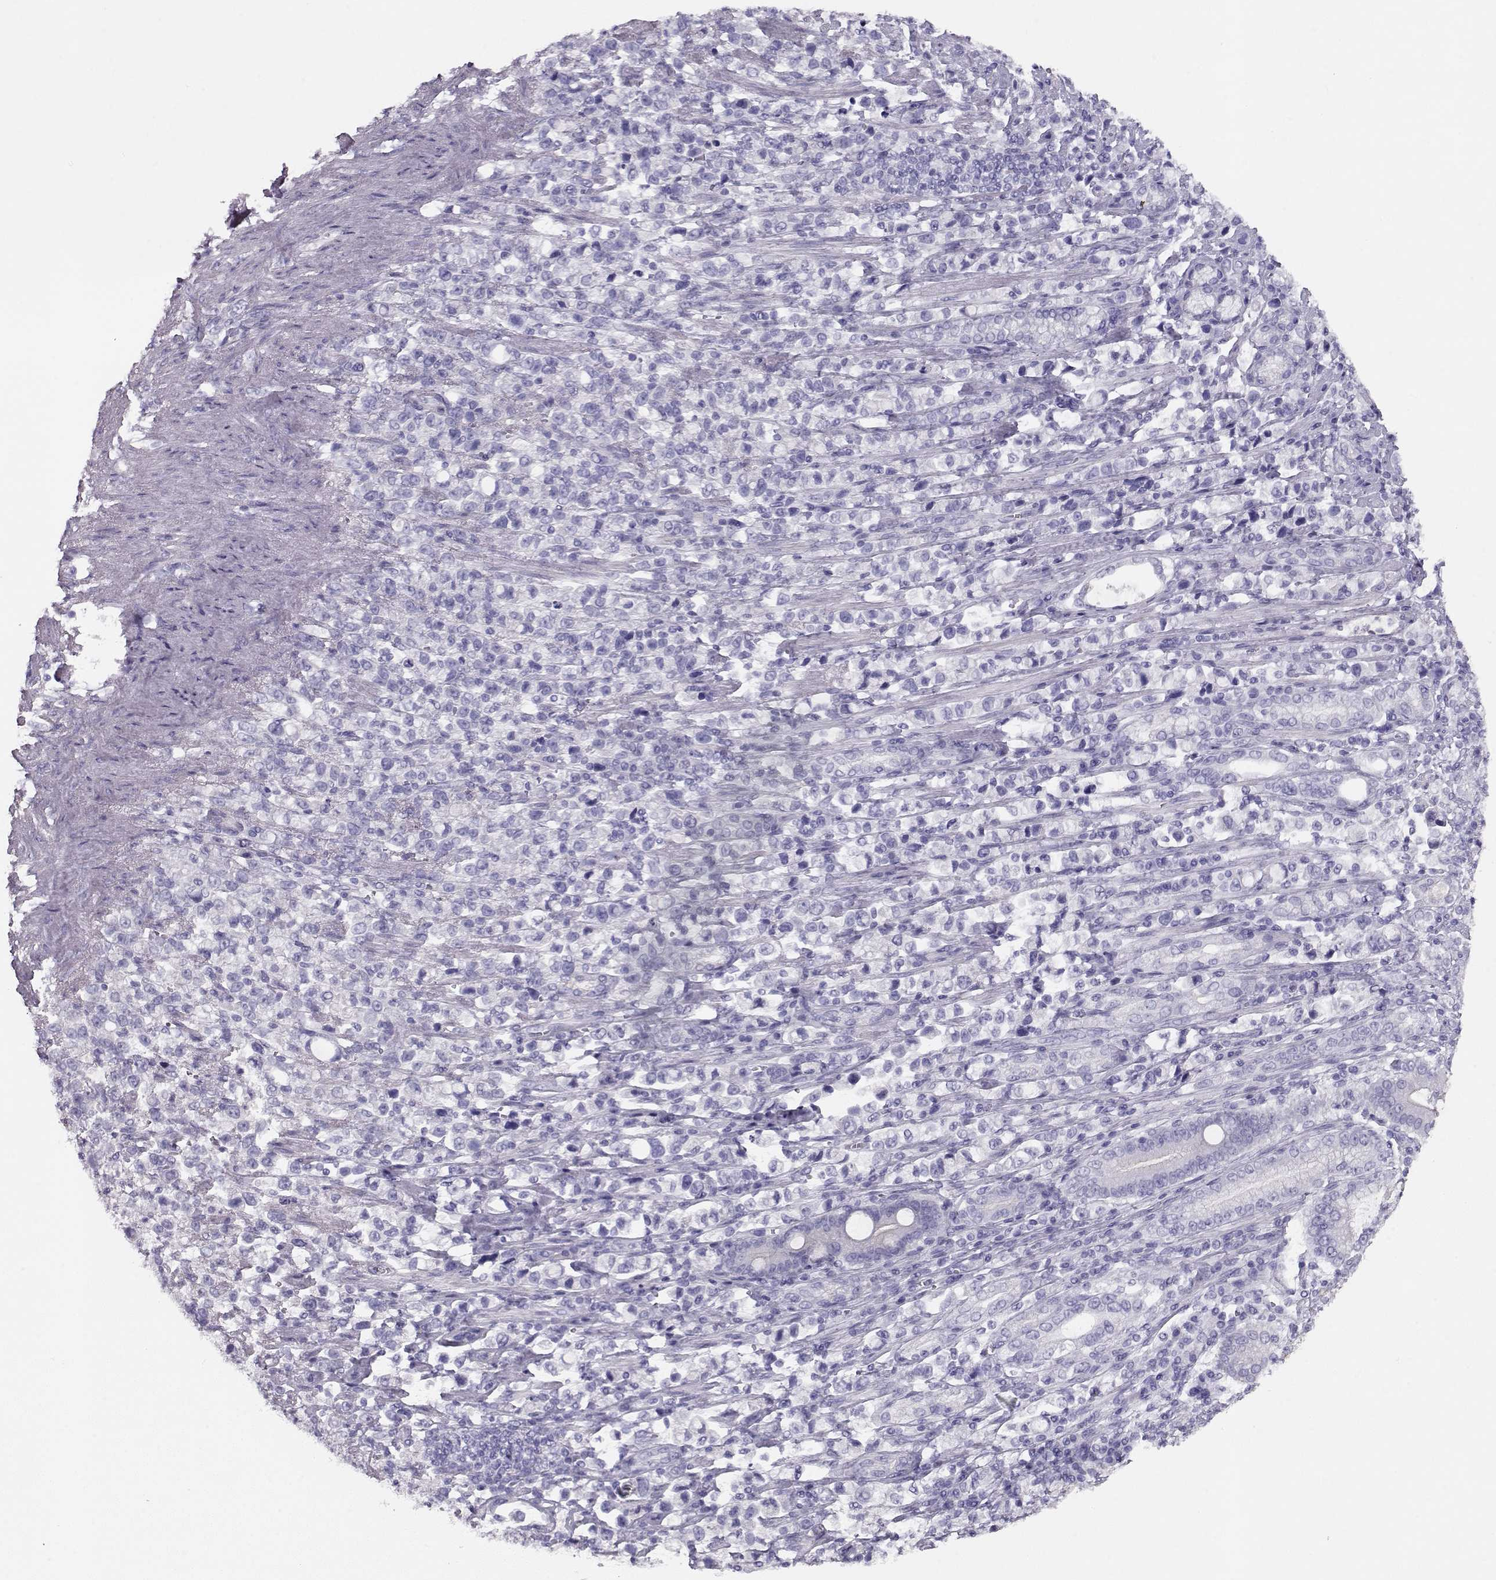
{"staining": {"intensity": "negative", "quantity": "none", "location": "none"}, "tissue": "stomach cancer", "cell_type": "Tumor cells", "image_type": "cancer", "snomed": [{"axis": "morphology", "description": "Adenocarcinoma, NOS"}, {"axis": "topography", "description": "Stomach"}], "caption": "Micrograph shows no protein positivity in tumor cells of stomach cancer (adenocarcinoma) tissue.", "gene": "ACTN2", "patient": {"sex": "male", "age": 63}}